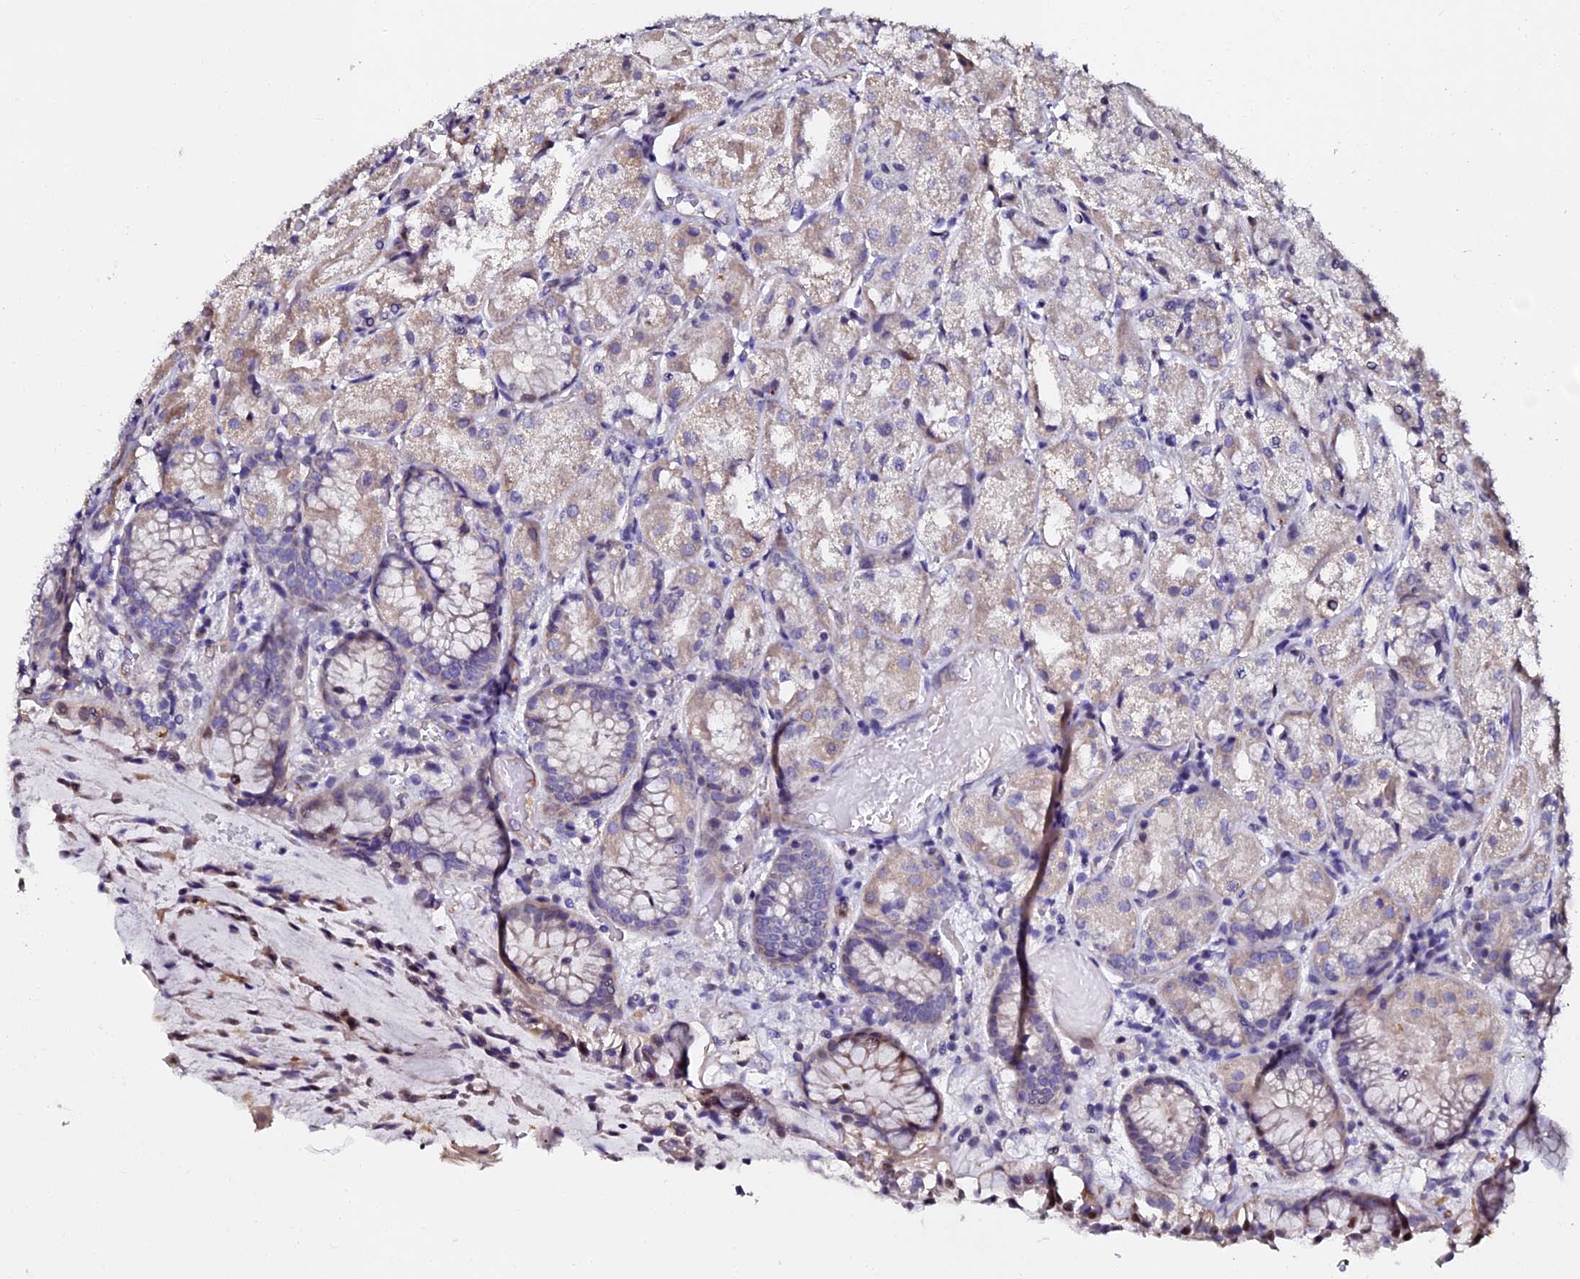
{"staining": {"intensity": "moderate", "quantity": "<25%", "location": "cytoplasmic/membranous,nuclear"}, "tissue": "stomach", "cell_type": "Glandular cells", "image_type": "normal", "snomed": [{"axis": "morphology", "description": "Normal tissue, NOS"}, {"axis": "topography", "description": "Stomach, upper"}], "caption": "Moderate cytoplasmic/membranous,nuclear protein staining is seen in approximately <25% of glandular cells in stomach.", "gene": "GPN3", "patient": {"sex": "male", "age": 72}}